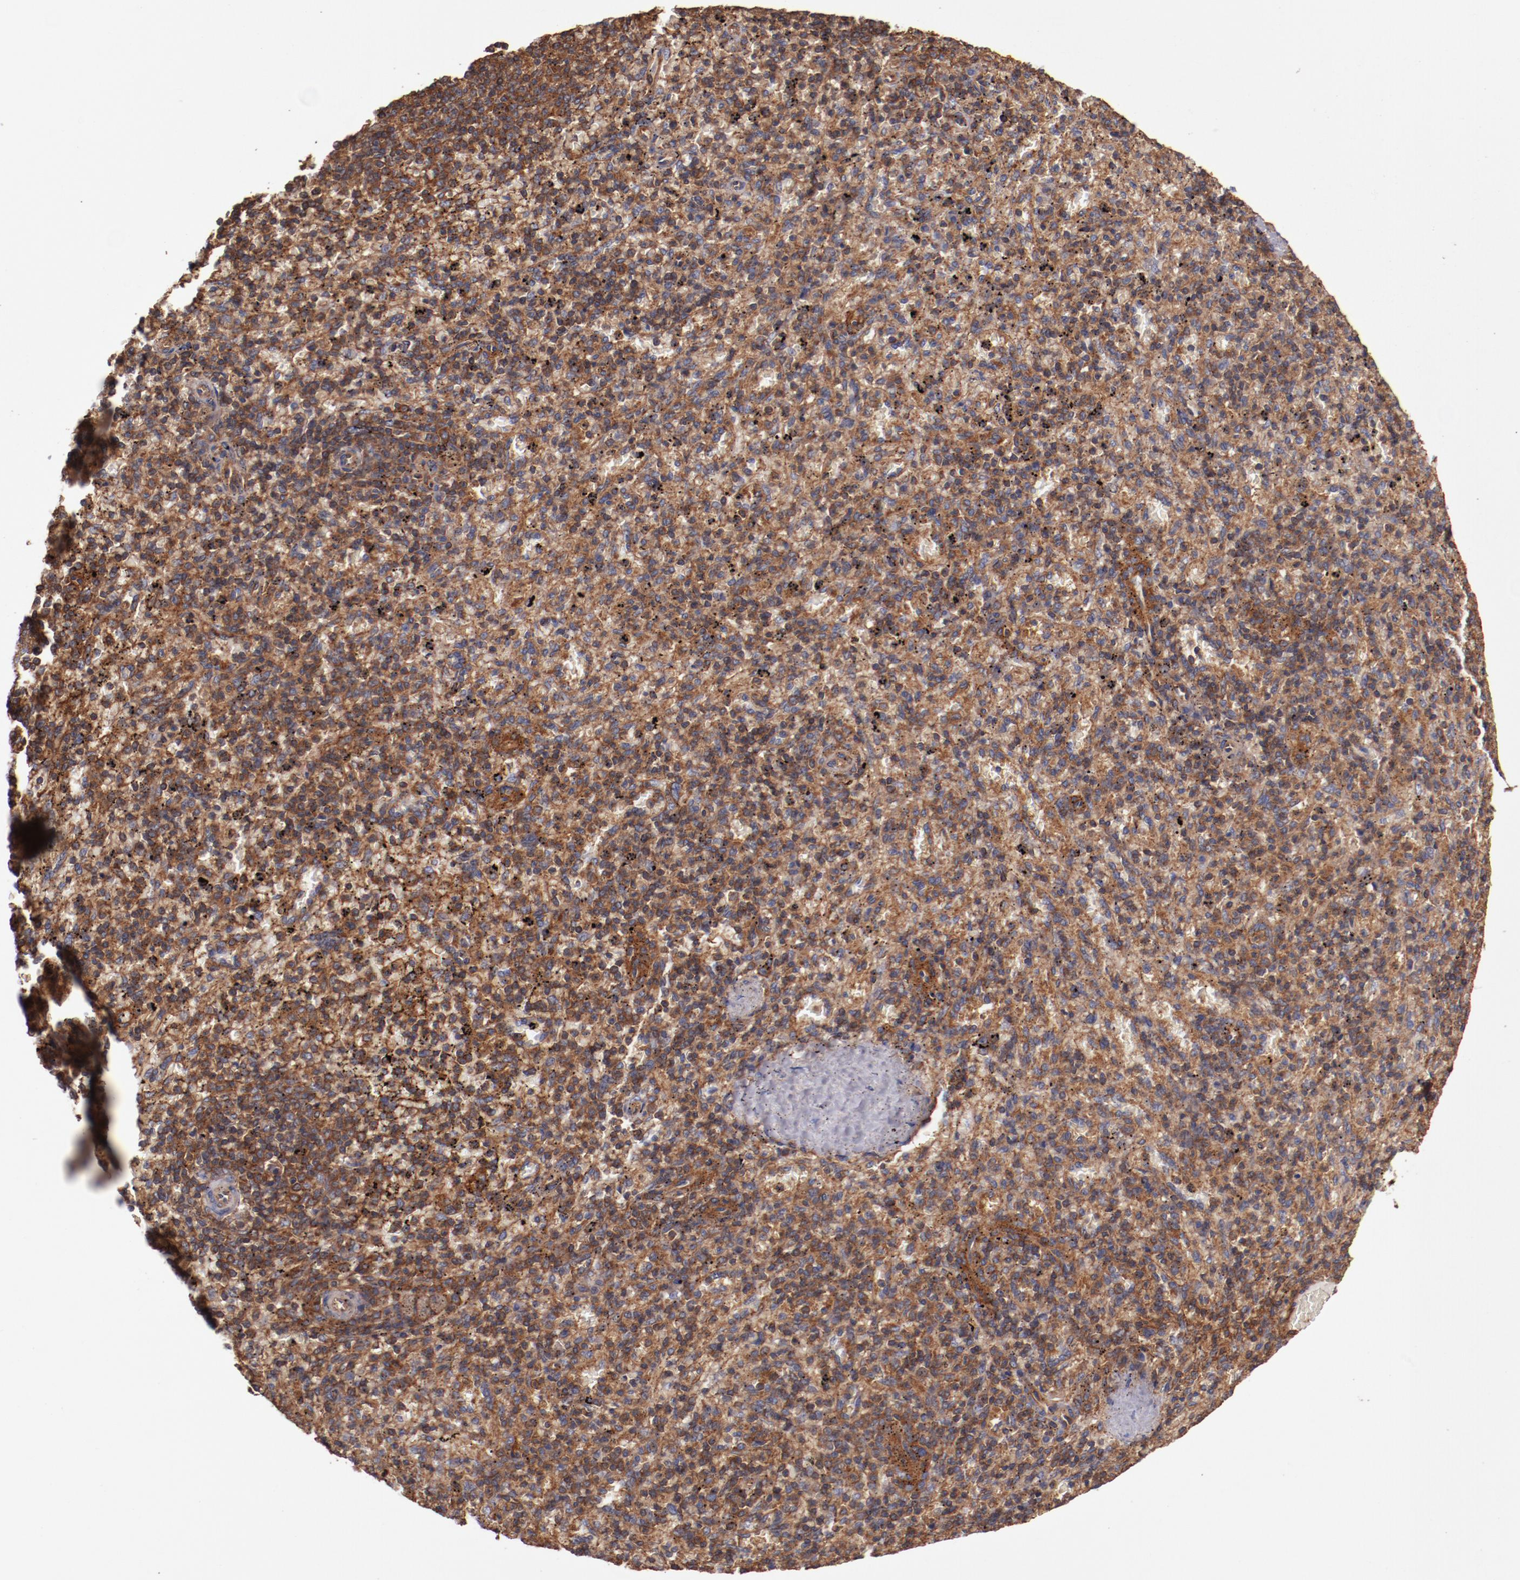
{"staining": {"intensity": "strong", "quantity": ">75%", "location": "cytoplasmic/membranous"}, "tissue": "spleen", "cell_type": "Cells in red pulp", "image_type": "normal", "snomed": [{"axis": "morphology", "description": "Normal tissue, NOS"}, {"axis": "topography", "description": "Spleen"}], "caption": "High-power microscopy captured an immunohistochemistry photomicrograph of benign spleen, revealing strong cytoplasmic/membranous staining in about >75% of cells in red pulp.", "gene": "TMOD3", "patient": {"sex": "female", "age": 43}}